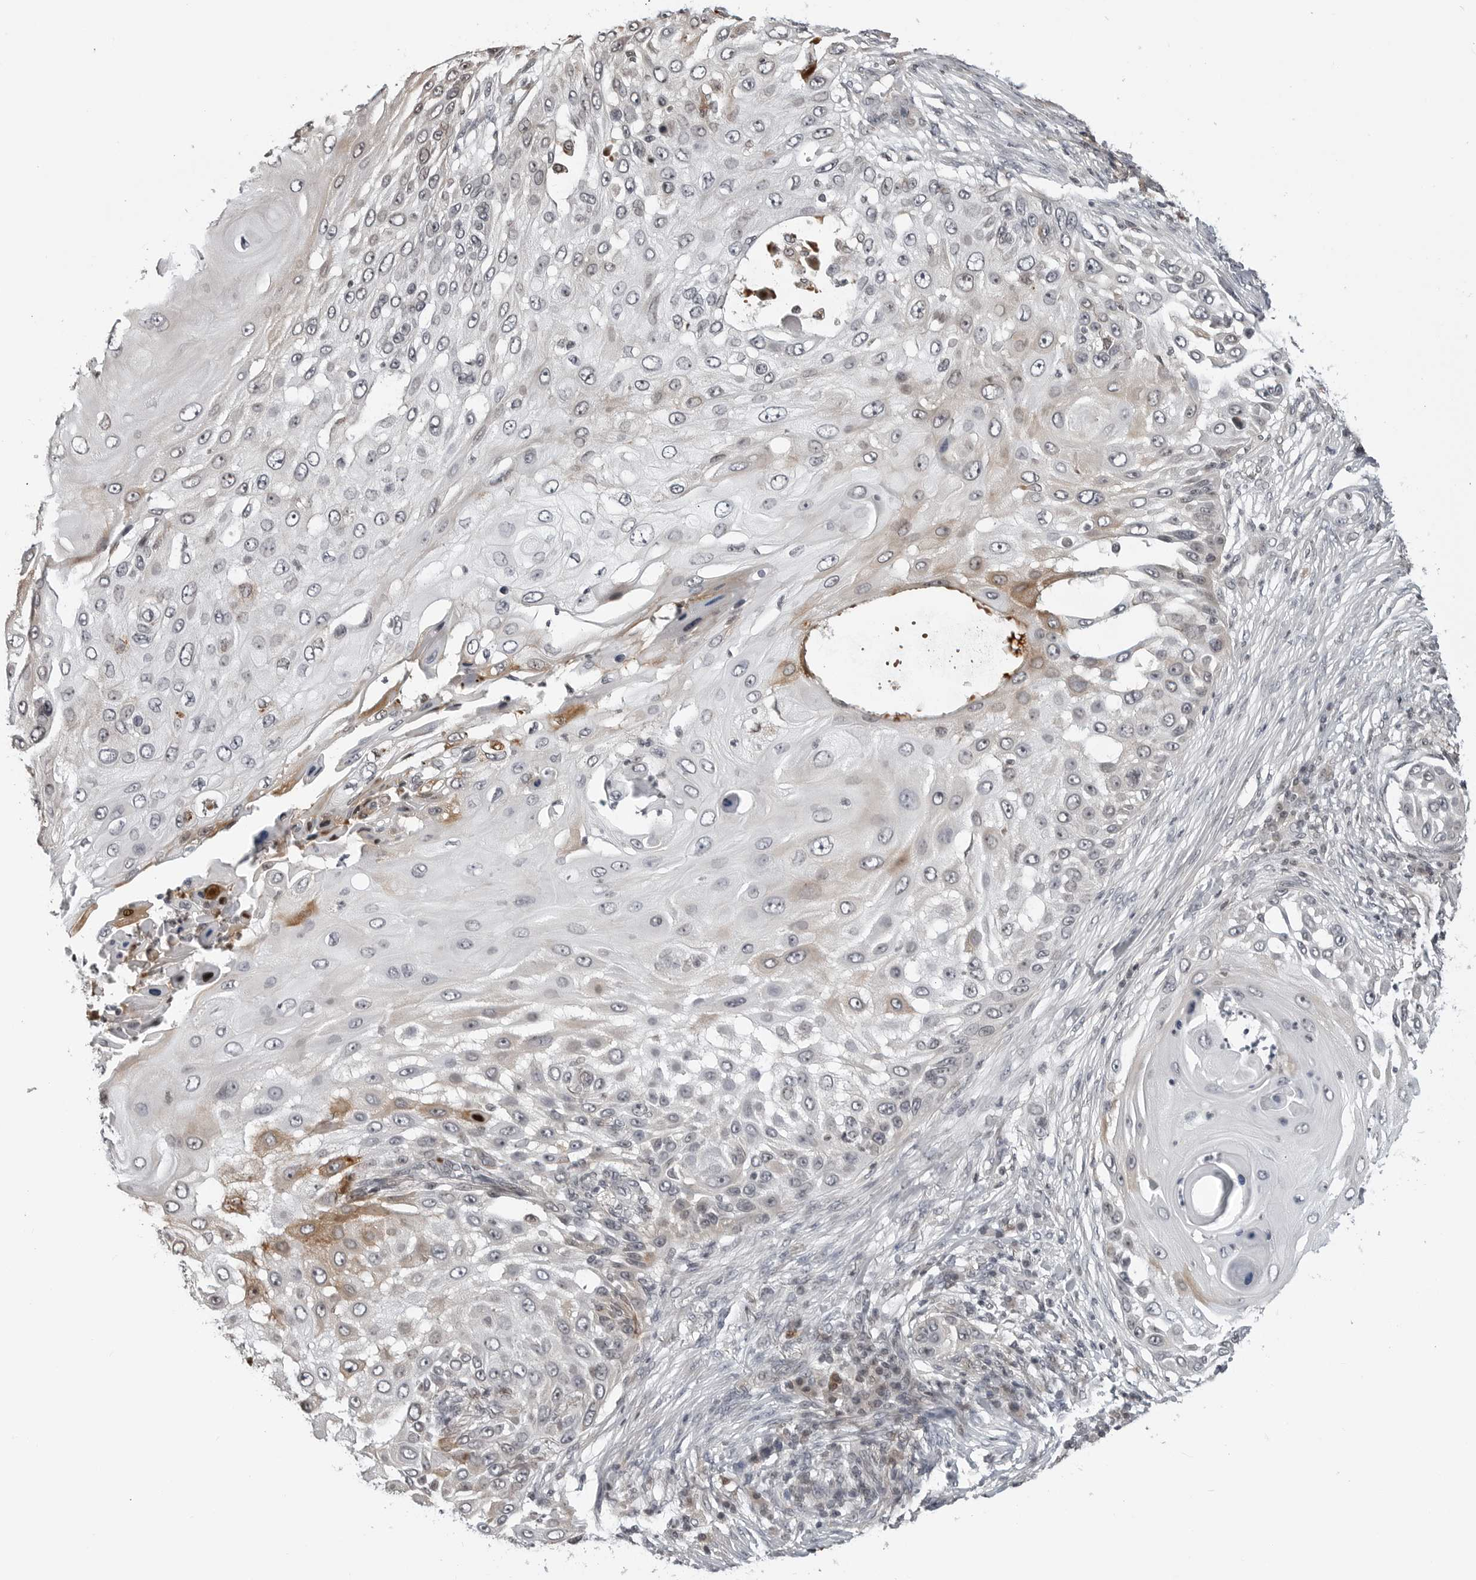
{"staining": {"intensity": "moderate", "quantity": "<25%", "location": "cytoplasmic/membranous"}, "tissue": "skin cancer", "cell_type": "Tumor cells", "image_type": "cancer", "snomed": [{"axis": "morphology", "description": "Squamous cell carcinoma, NOS"}, {"axis": "topography", "description": "Skin"}], "caption": "Immunohistochemical staining of skin squamous cell carcinoma exhibits moderate cytoplasmic/membranous protein positivity in approximately <25% of tumor cells. Nuclei are stained in blue.", "gene": "CXCR5", "patient": {"sex": "female", "age": 44}}